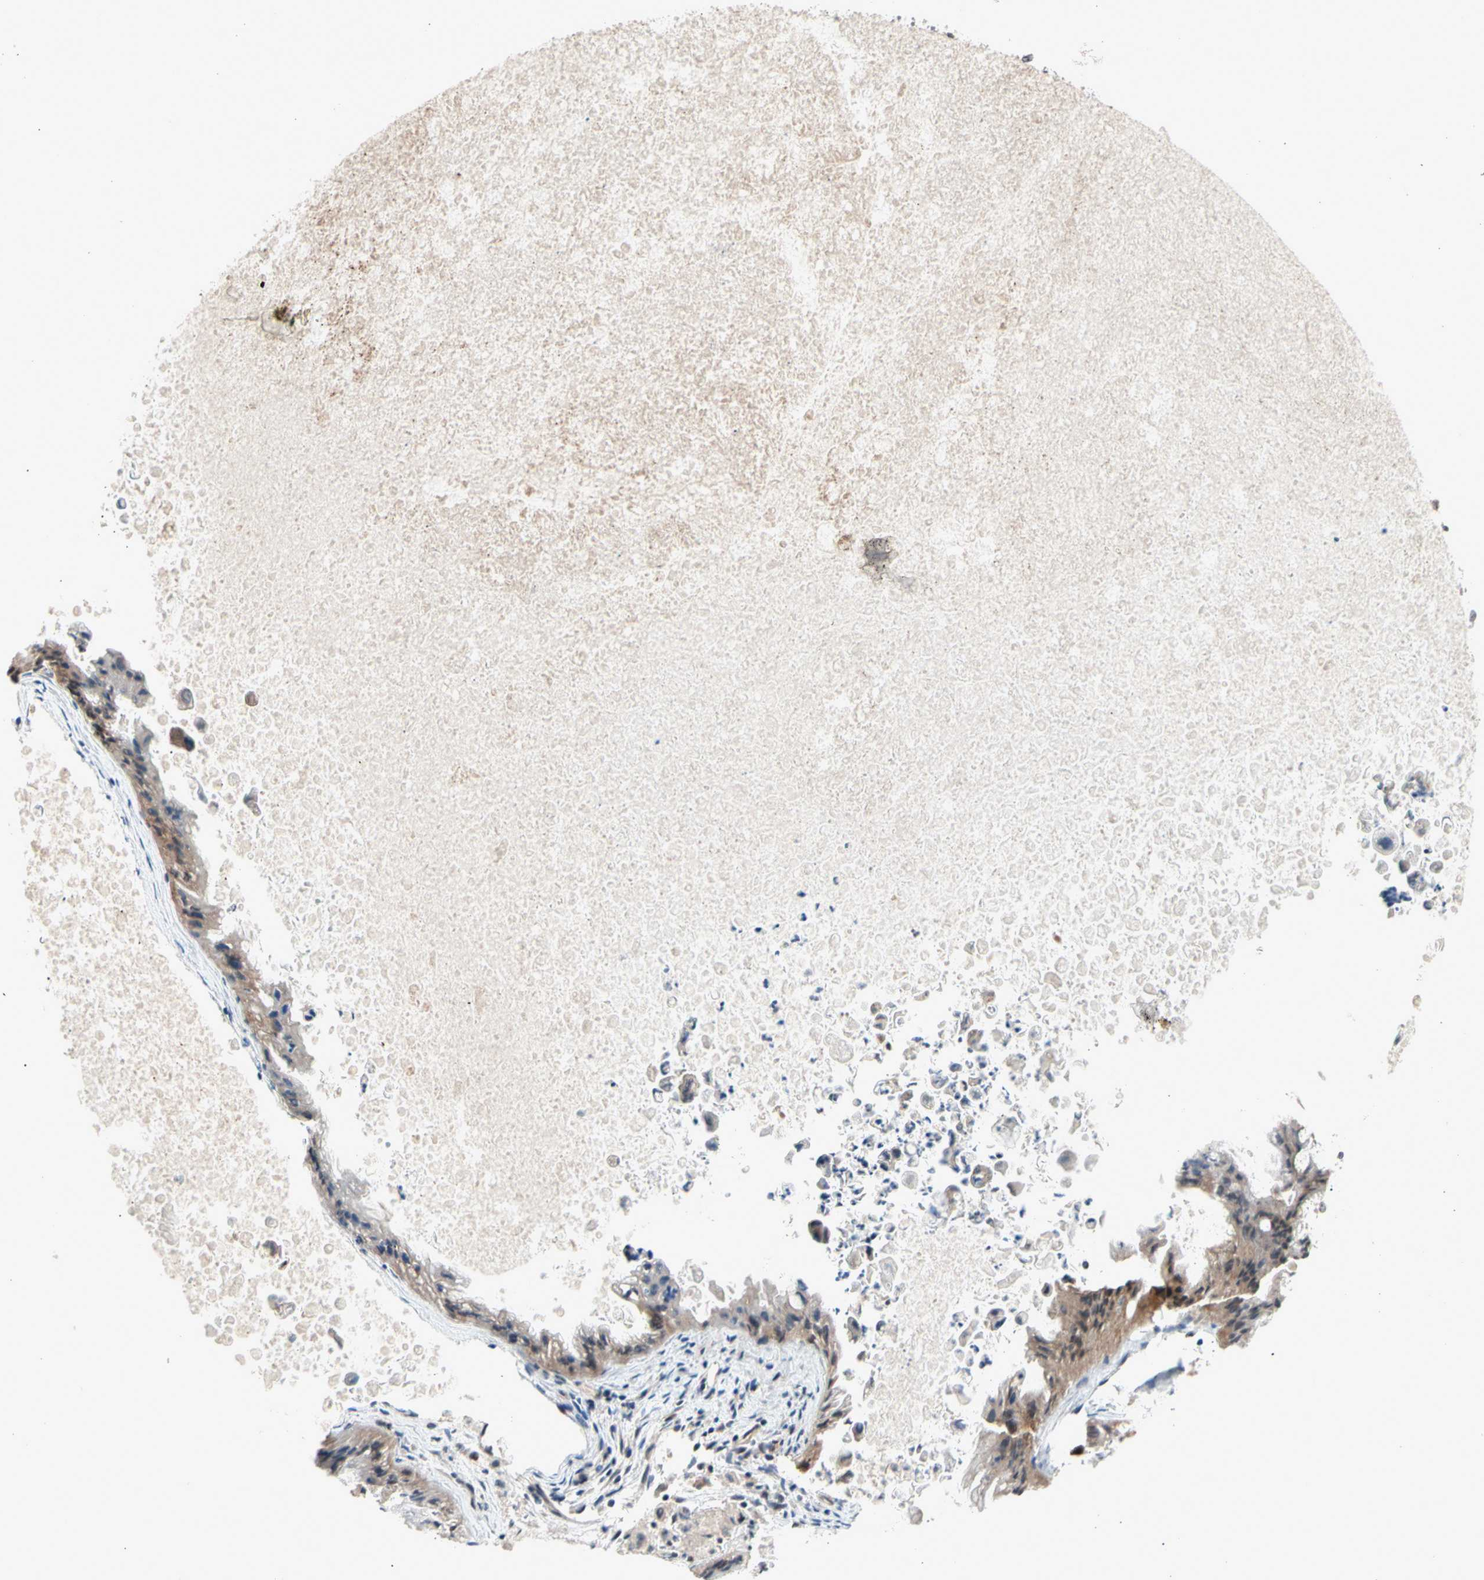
{"staining": {"intensity": "moderate", "quantity": ">75%", "location": "cytoplasmic/membranous"}, "tissue": "ovarian cancer", "cell_type": "Tumor cells", "image_type": "cancer", "snomed": [{"axis": "morphology", "description": "Cystadenocarcinoma, mucinous, NOS"}, {"axis": "topography", "description": "Ovary"}], "caption": "Brown immunohistochemical staining in ovarian cancer (mucinous cystadenocarcinoma) shows moderate cytoplasmic/membranous expression in about >75% of tumor cells.", "gene": "NGEF", "patient": {"sex": "female", "age": 37}}